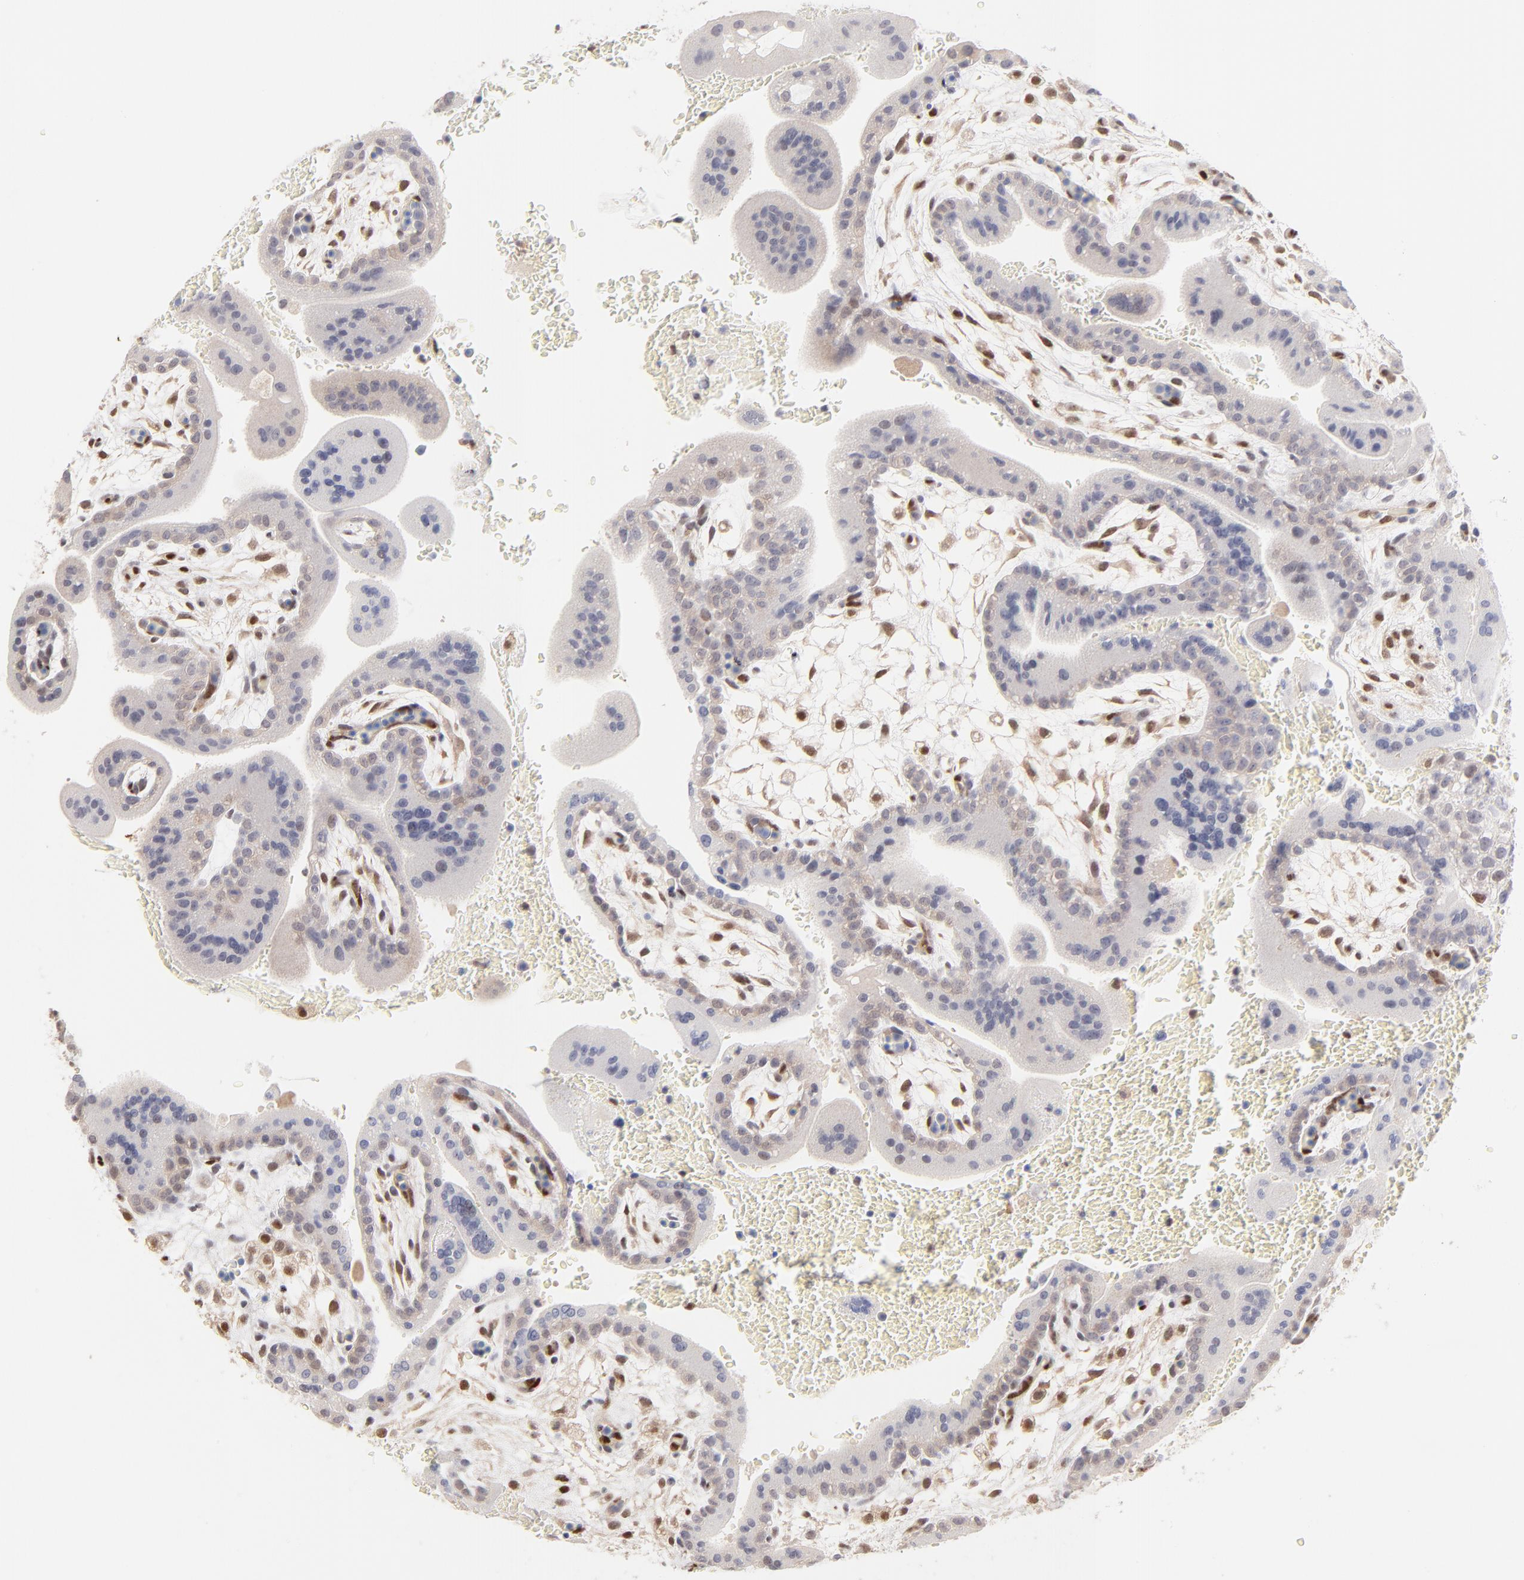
{"staining": {"intensity": "moderate", "quantity": ">75%", "location": "nuclear"}, "tissue": "placenta", "cell_type": "Decidual cells", "image_type": "normal", "snomed": [{"axis": "morphology", "description": "Normal tissue, NOS"}, {"axis": "topography", "description": "Placenta"}], "caption": "Immunohistochemistry (IHC) of normal human placenta displays medium levels of moderate nuclear positivity in about >75% of decidual cells. (Stains: DAB in brown, nuclei in blue, Microscopy: brightfield microscopy at high magnification).", "gene": "STAT3", "patient": {"sex": "female", "age": 35}}